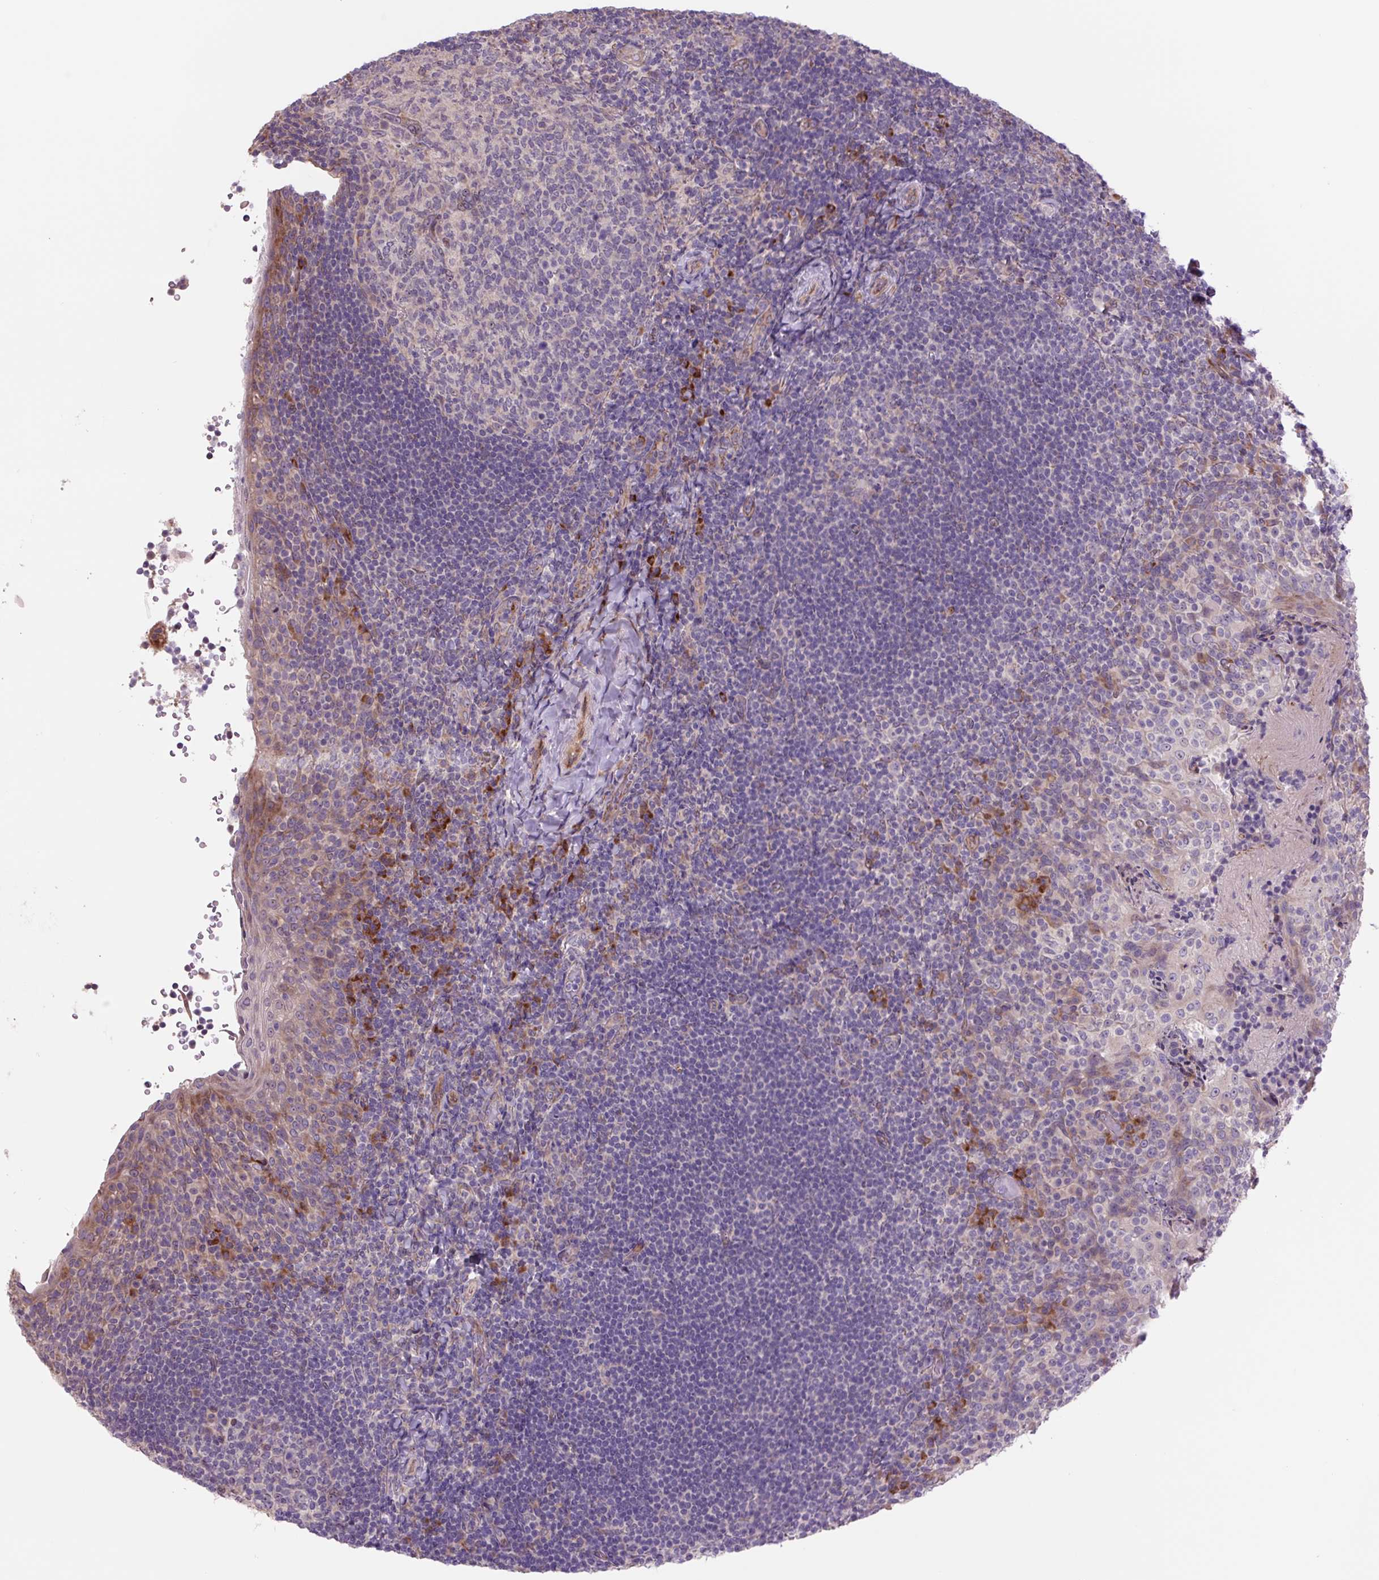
{"staining": {"intensity": "negative", "quantity": "none", "location": "none"}, "tissue": "tonsil", "cell_type": "Germinal center cells", "image_type": "normal", "snomed": [{"axis": "morphology", "description": "Normal tissue, NOS"}, {"axis": "topography", "description": "Tonsil"}], "caption": "IHC photomicrograph of benign tonsil: tonsil stained with DAB (3,3'-diaminobenzidine) demonstrates no significant protein staining in germinal center cells.", "gene": "PLA2G4A", "patient": {"sex": "female", "age": 10}}